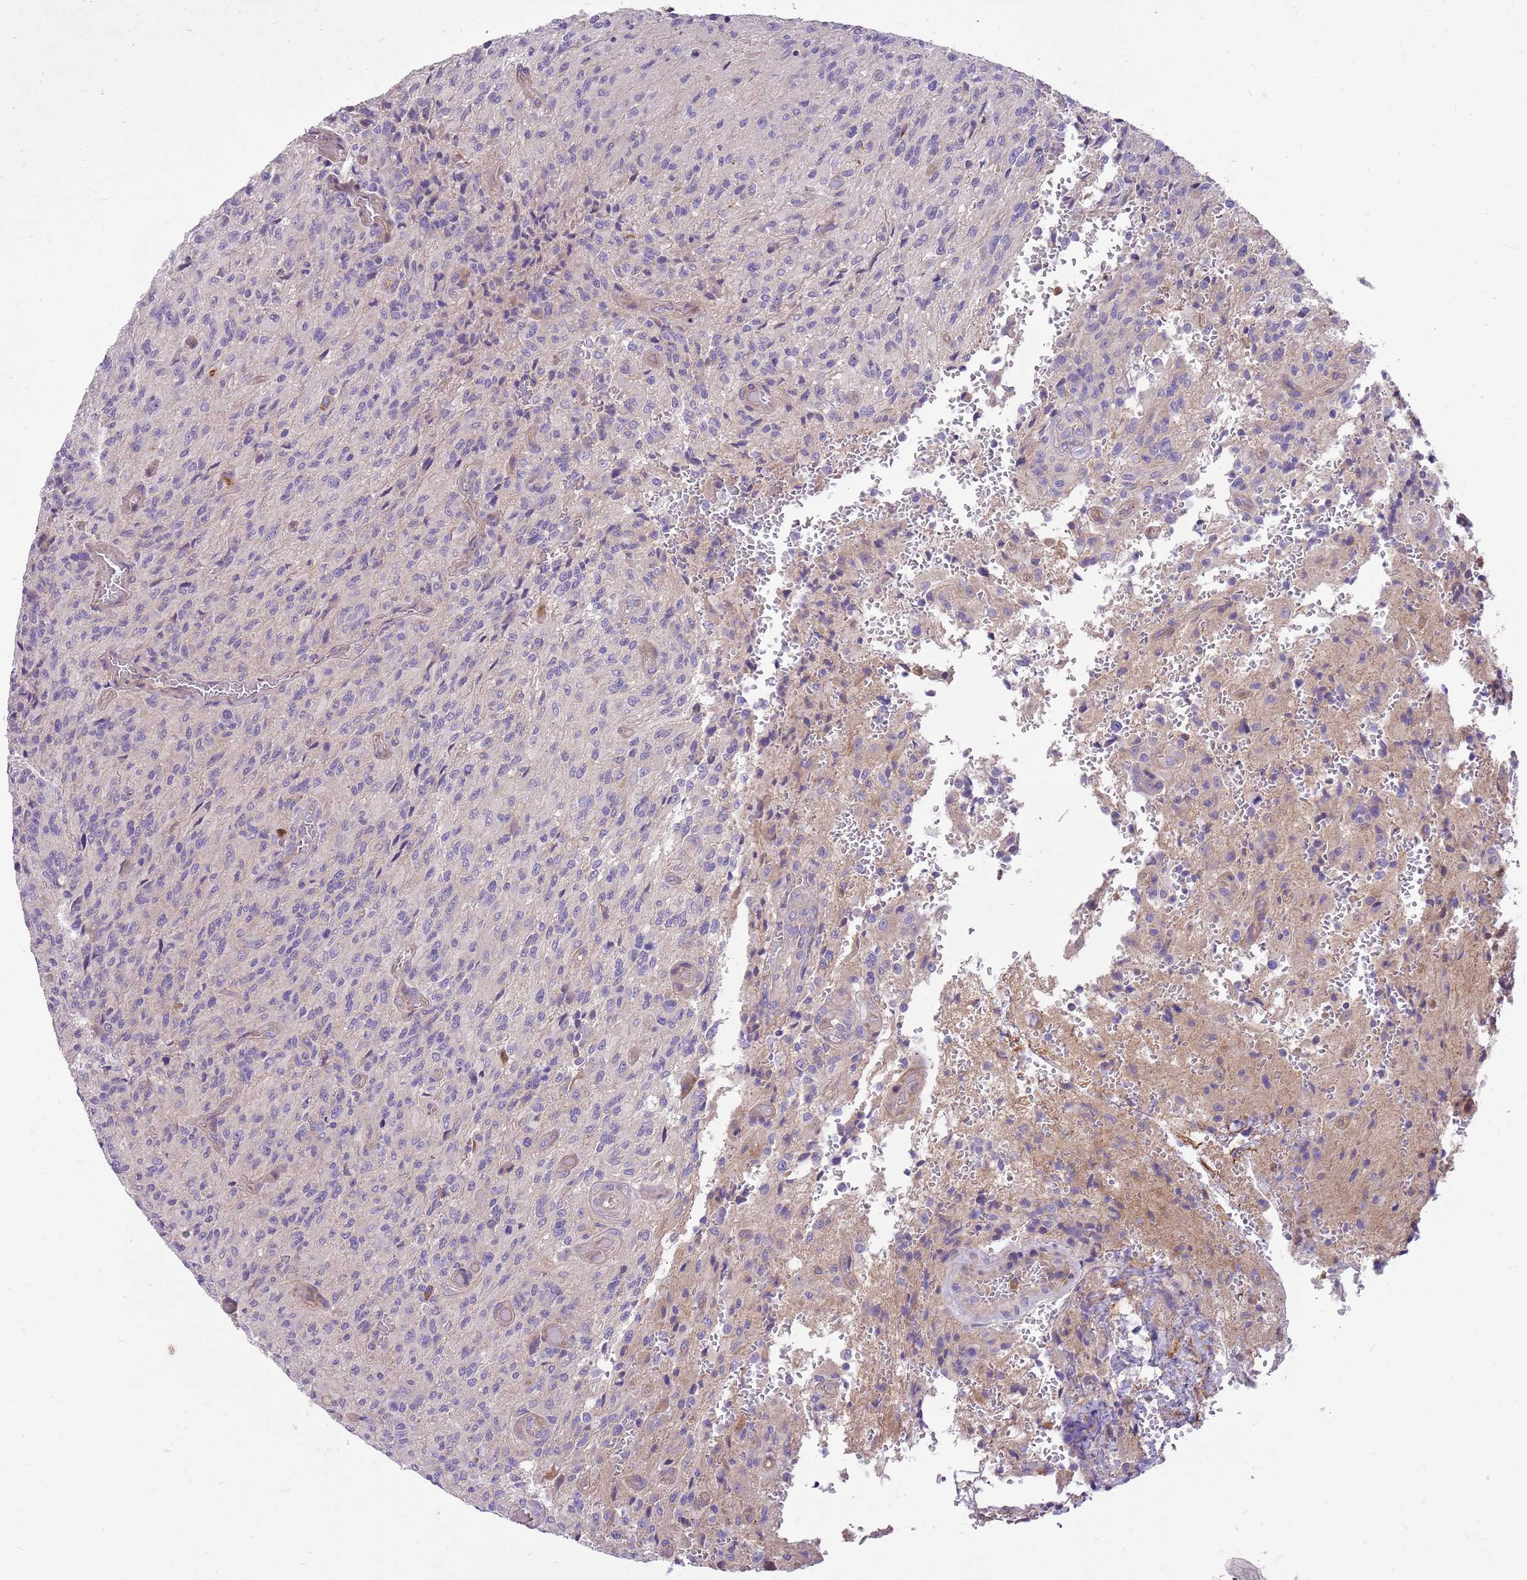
{"staining": {"intensity": "negative", "quantity": "none", "location": "none"}, "tissue": "glioma", "cell_type": "Tumor cells", "image_type": "cancer", "snomed": [{"axis": "morphology", "description": "Normal tissue, NOS"}, {"axis": "morphology", "description": "Glioma, malignant, High grade"}, {"axis": "topography", "description": "Cerebral cortex"}], "caption": "Photomicrograph shows no significant protein positivity in tumor cells of malignant glioma (high-grade).", "gene": "NTN4", "patient": {"sex": "male", "age": 56}}